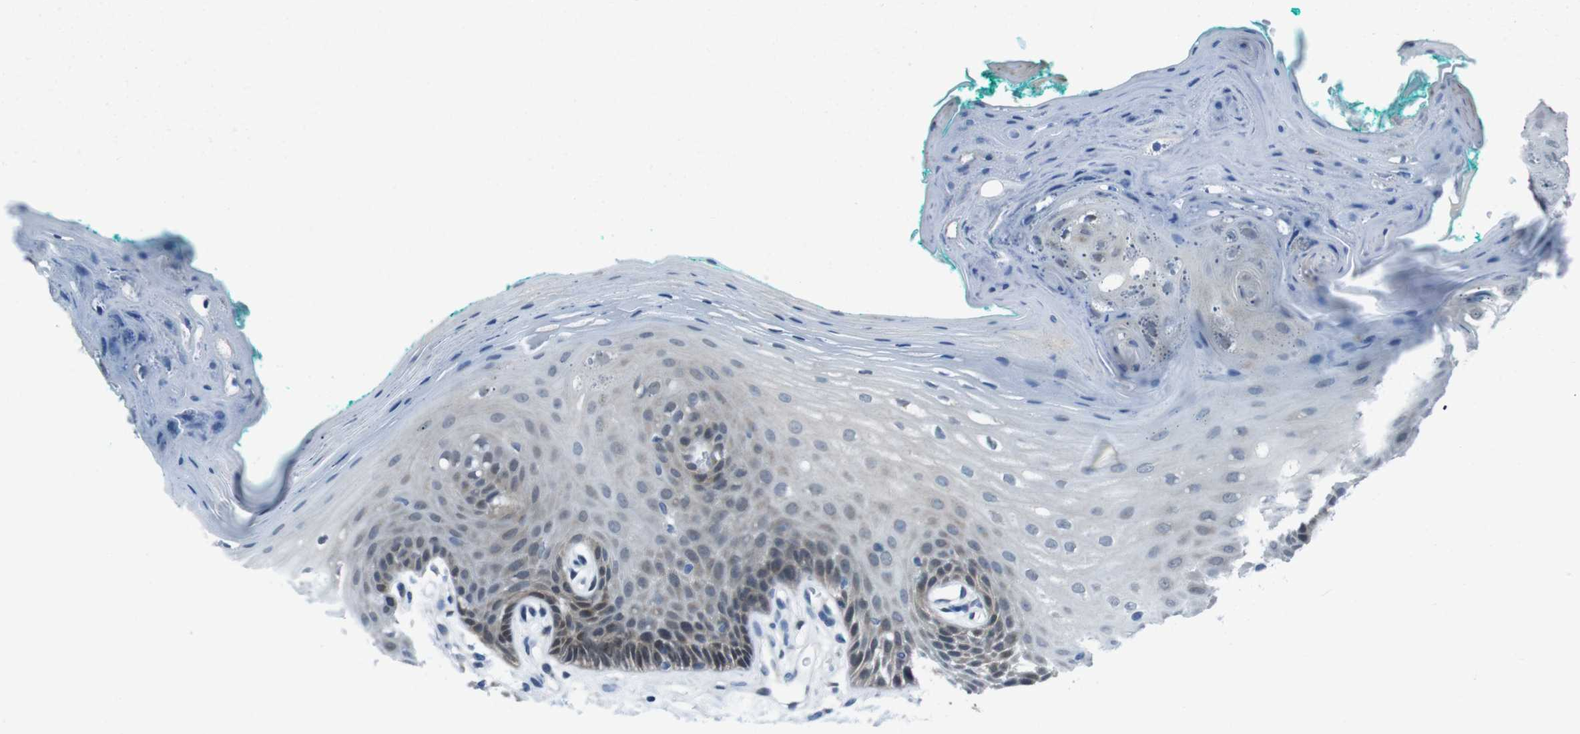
{"staining": {"intensity": "moderate", "quantity": "<25%", "location": "cytoplasmic/membranous"}, "tissue": "oral mucosa", "cell_type": "Squamous epithelial cells", "image_type": "normal", "snomed": [{"axis": "morphology", "description": "Normal tissue, NOS"}, {"axis": "topography", "description": "Skeletal muscle"}, {"axis": "topography", "description": "Oral tissue"}, {"axis": "topography", "description": "Peripheral nerve tissue"}], "caption": "Protein expression analysis of benign human oral mucosa reveals moderate cytoplasmic/membranous expression in approximately <25% of squamous epithelial cells.", "gene": "LRP5", "patient": {"sex": "female", "age": 84}}